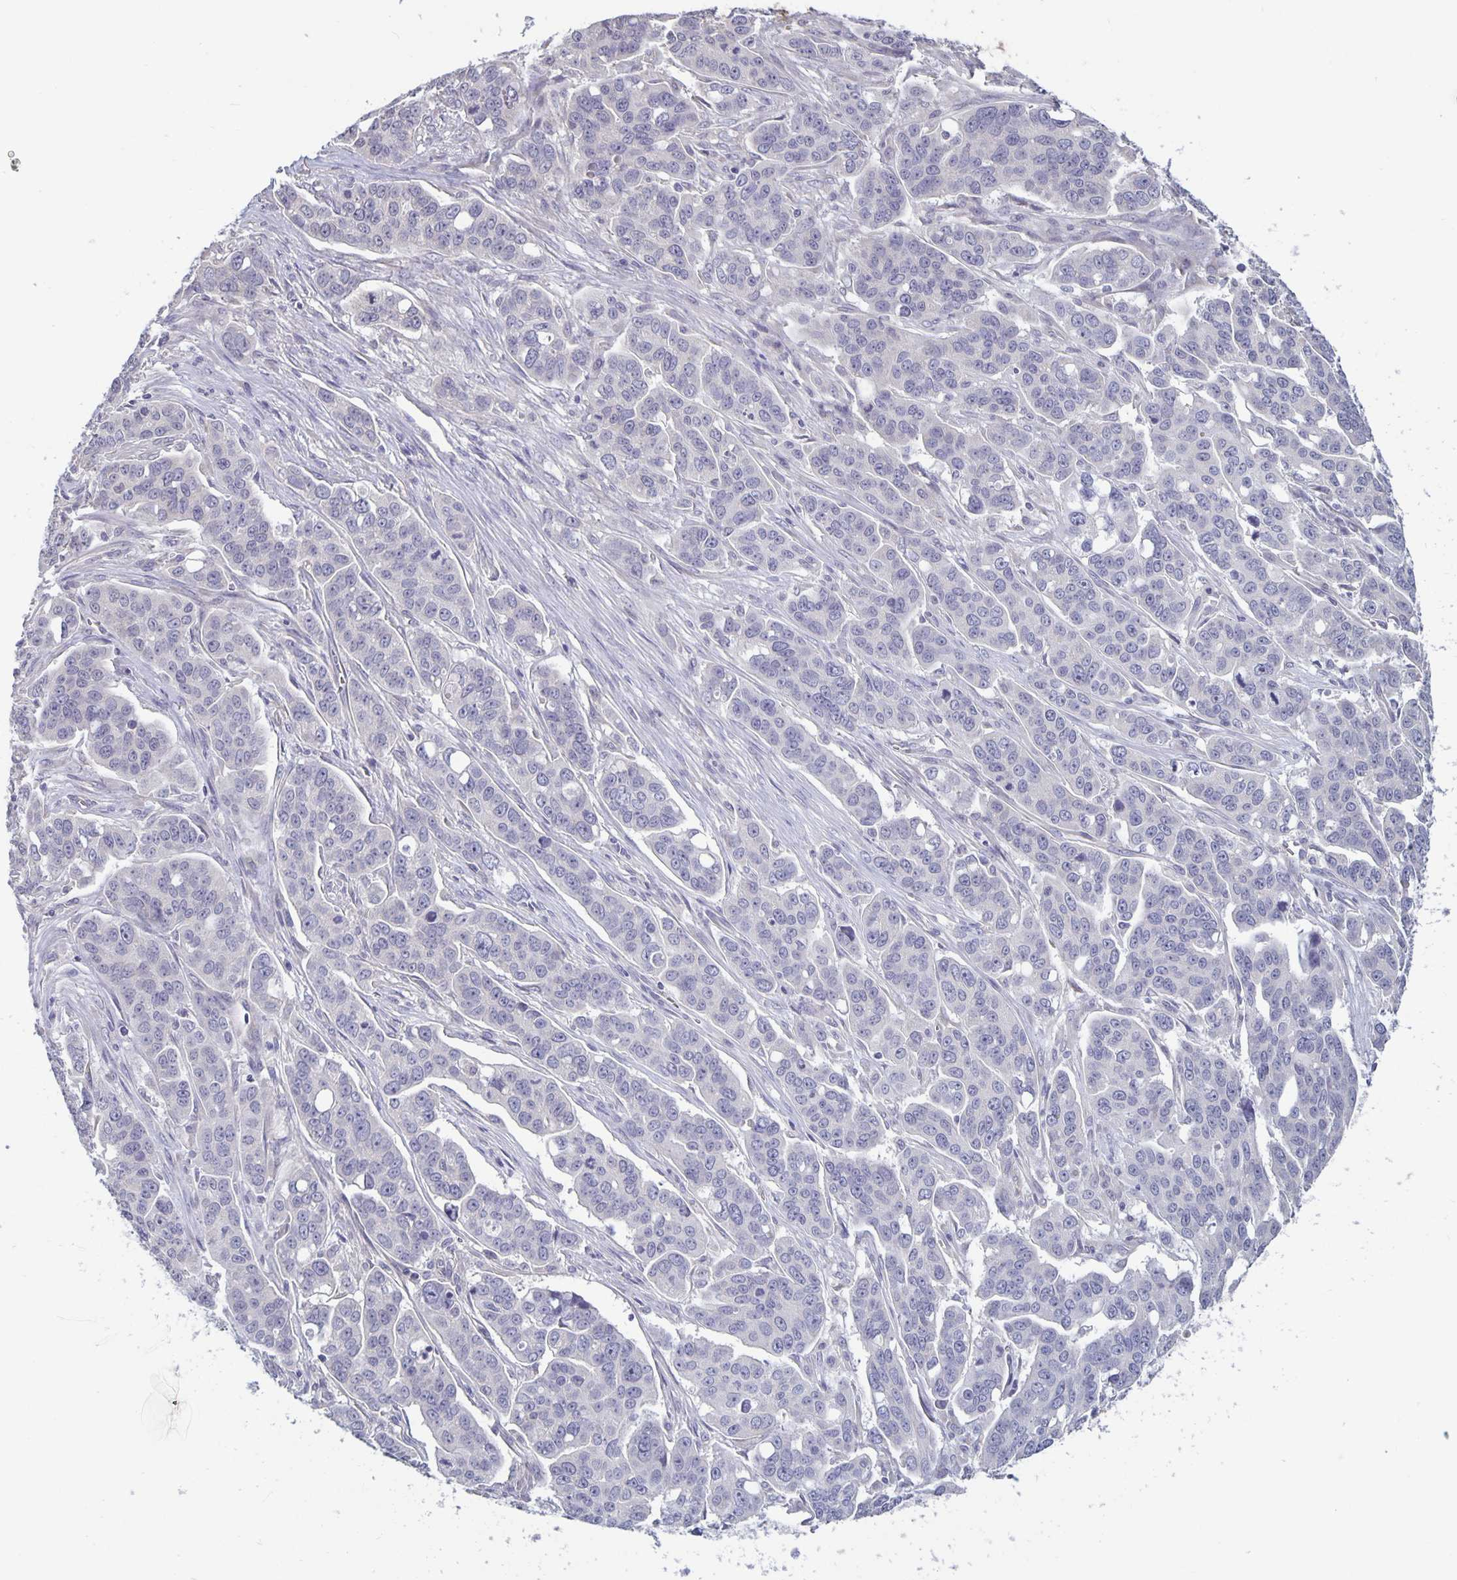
{"staining": {"intensity": "negative", "quantity": "none", "location": "none"}, "tissue": "ovarian cancer", "cell_type": "Tumor cells", "image_type": "cancer", "snomed": [{"axis": "morphology", "description": "Carcinoma, endometroid"}, {"axis": "topography", "description": "Ovary"}], "caption": "Micrograph shows no protein staining in tumor cells of endometroid carcinoma (ovarian) tissue.", "gene": "PLCB3", "patient": {"sex": "female", "age": 78}}